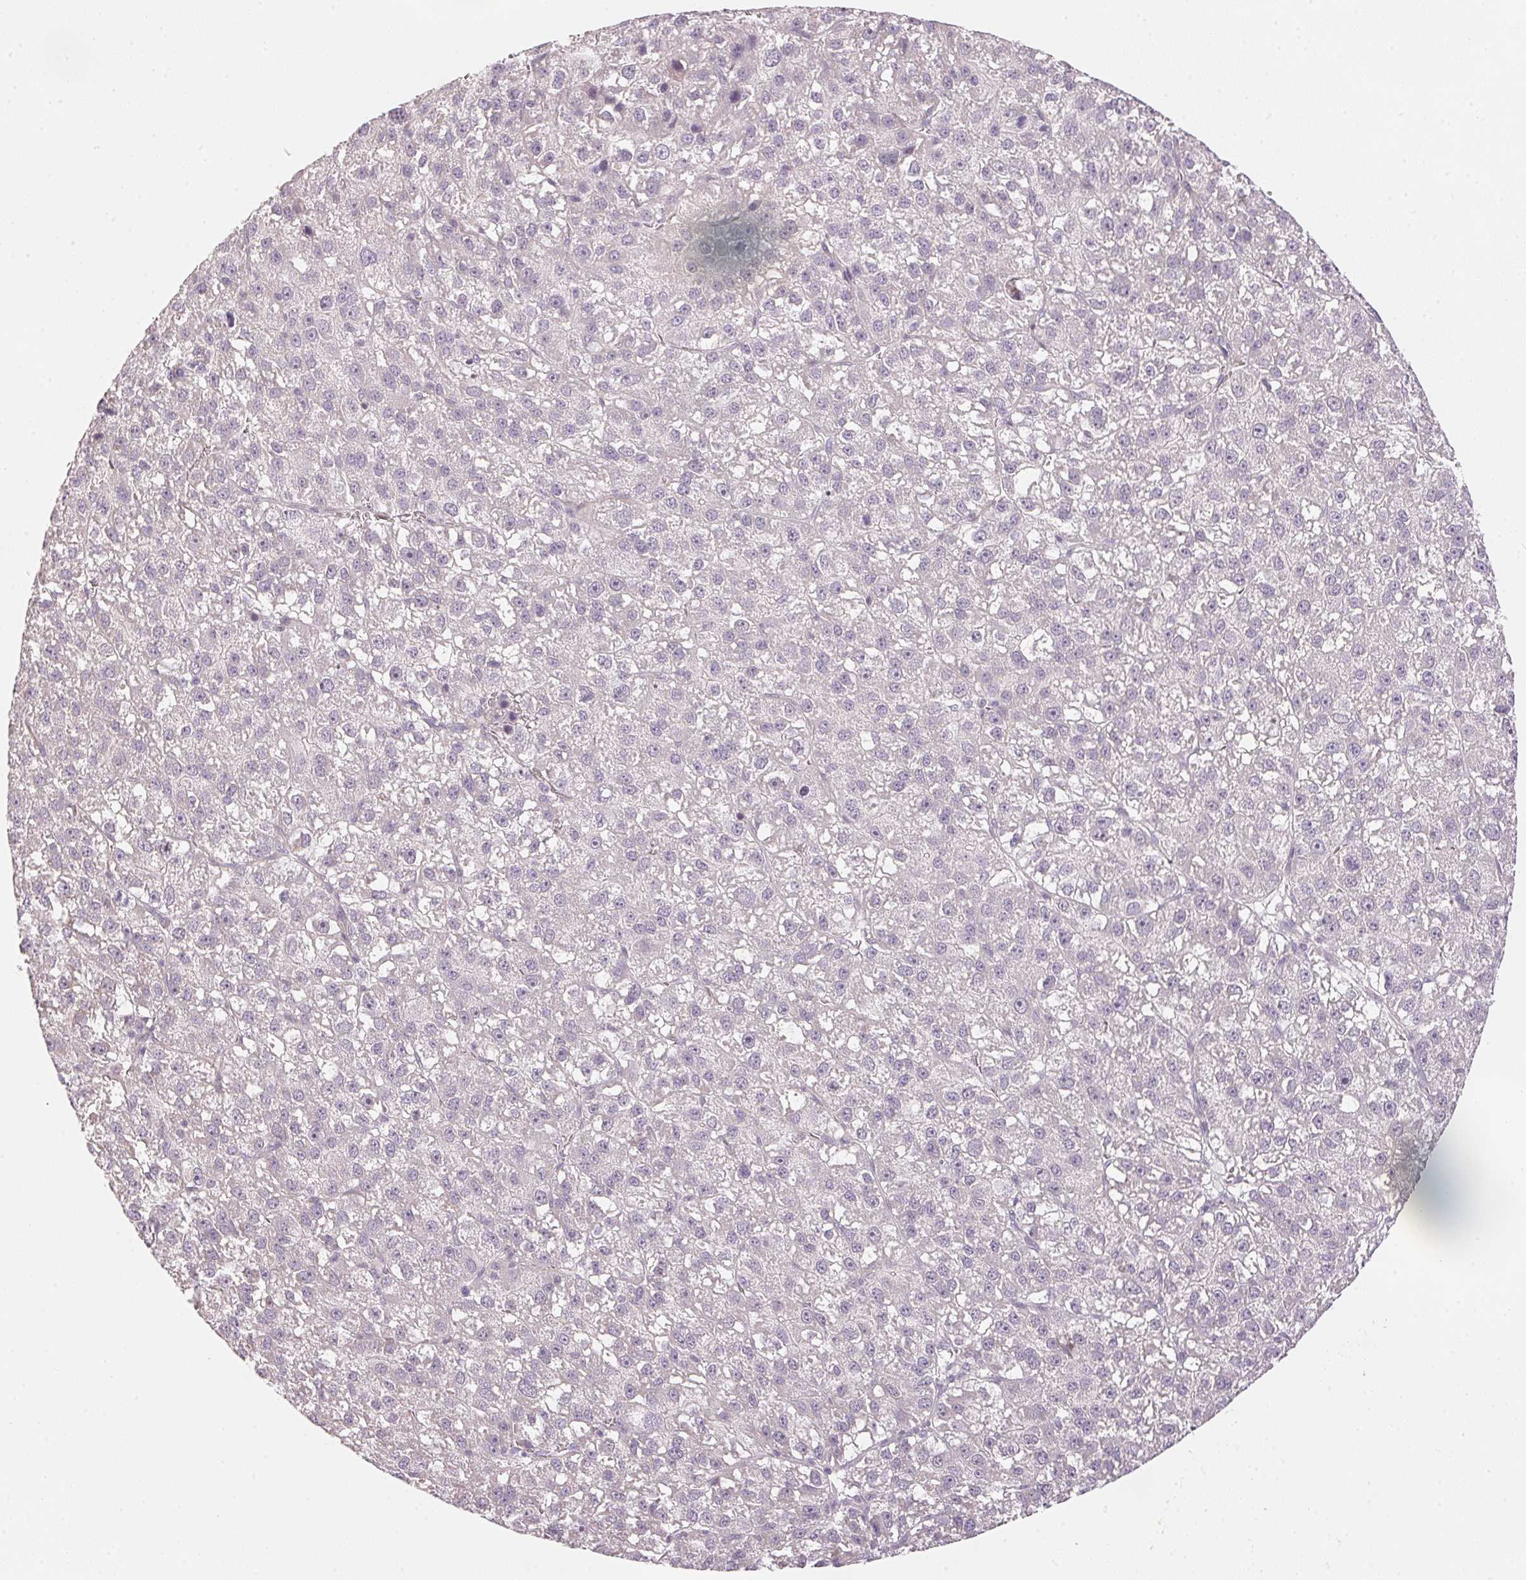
{"staining": {"intensity": "negative", "quantity": "none", "location": "none"}, "tissue": "liver cancer", "cell_type": "Tumor cells", "image_type": "cancer", "snomed": [{"axis": "morphology", "description": "Carcinoma, Hepatocellular, NOS"}, {"axis": "topography", "description": "Liver"}], "caption": "The photomicrograph demonstrates no staining of tumor cells in liver cancer. (Brightfield microscopy of DAB immunohistochemistry (IHC) at high magnification).", "gene": "GDAP1L1", "patient": {"sex": "female", "age": 70}}